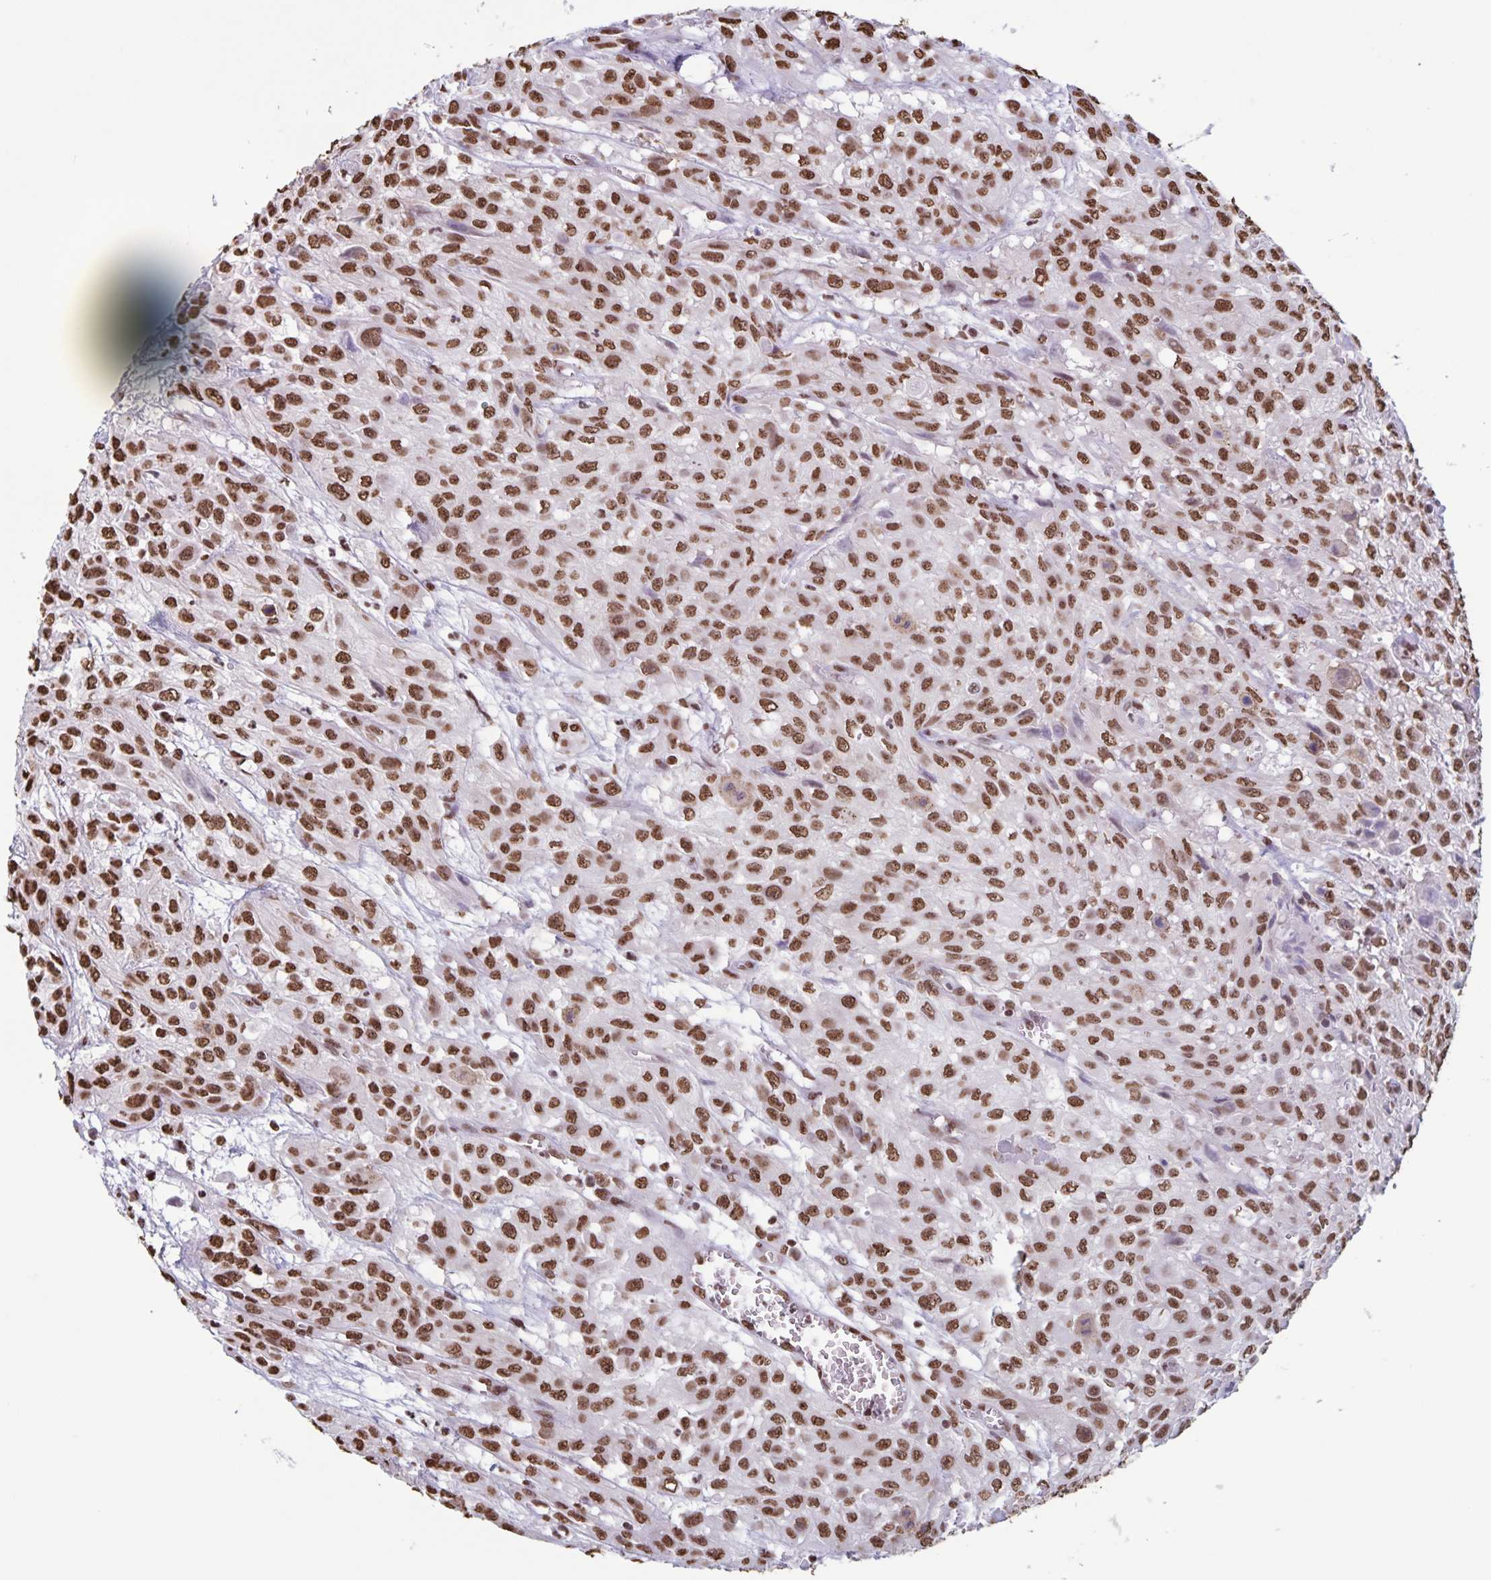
{"staining": {"intensity": "moderate", "quantity": ">75%", "location": "nuclear"}, "tissue": "urothelial cancer", "cell_type": "Tumor cells", "image_type": "cancer", "snomed": [{"axis": "morphology", "description": "Urothelial carcinoma, High grade"}, {"axis": "topography", "description": "Urinary bladder"}], "caption": "An image showing moderate nuclear staining in about >75% of tumor cells in urothelial carcinoma (high-grade), as visualized by brown immunohistochemical staining.", "gene": "DUT", "patient": {"sex": "male", "age": 57}}